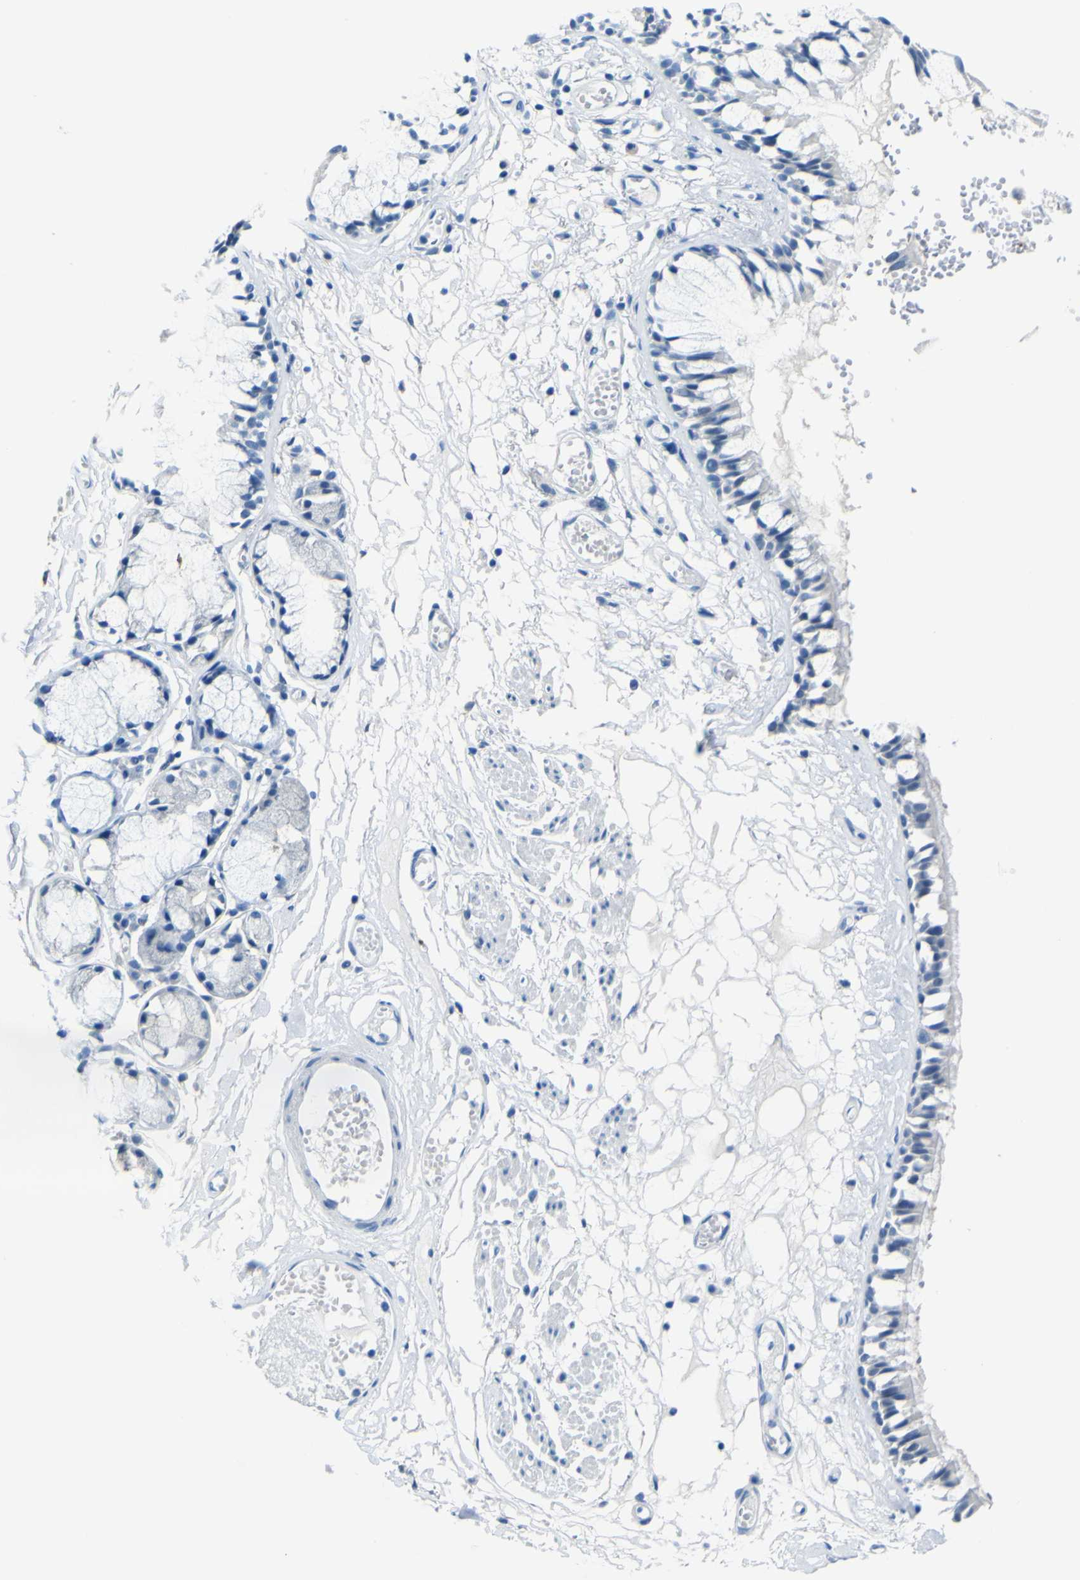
{"staining": {"intensity": "negative", "quantity": "none", "location": "none"}, "tissue": "bronchus", "cell_type": "Respiratory epithelial cells", "image_type": "normal", "snomed": [{"axis": "morphology", "description": "Normal tissue, NOS"}, {"axis": "morphology", "description": "Inflammation, NOS"}, {"axis": "topography", "description": "Cartilage tissue"}, {"axis": "topography", "description": "Lung"}], "caption": "High power microscopy micrograph of an IHC micrograph of benign bronchus, revealing no significant staining in respiratory epithelial cells. Brightfield microscopy of IHC stained with DAB (brown) and hematoxylin (blue), captured at high magnification.", "gene": "PHKG1", "patient": {"sex": "male", "age": 71}}